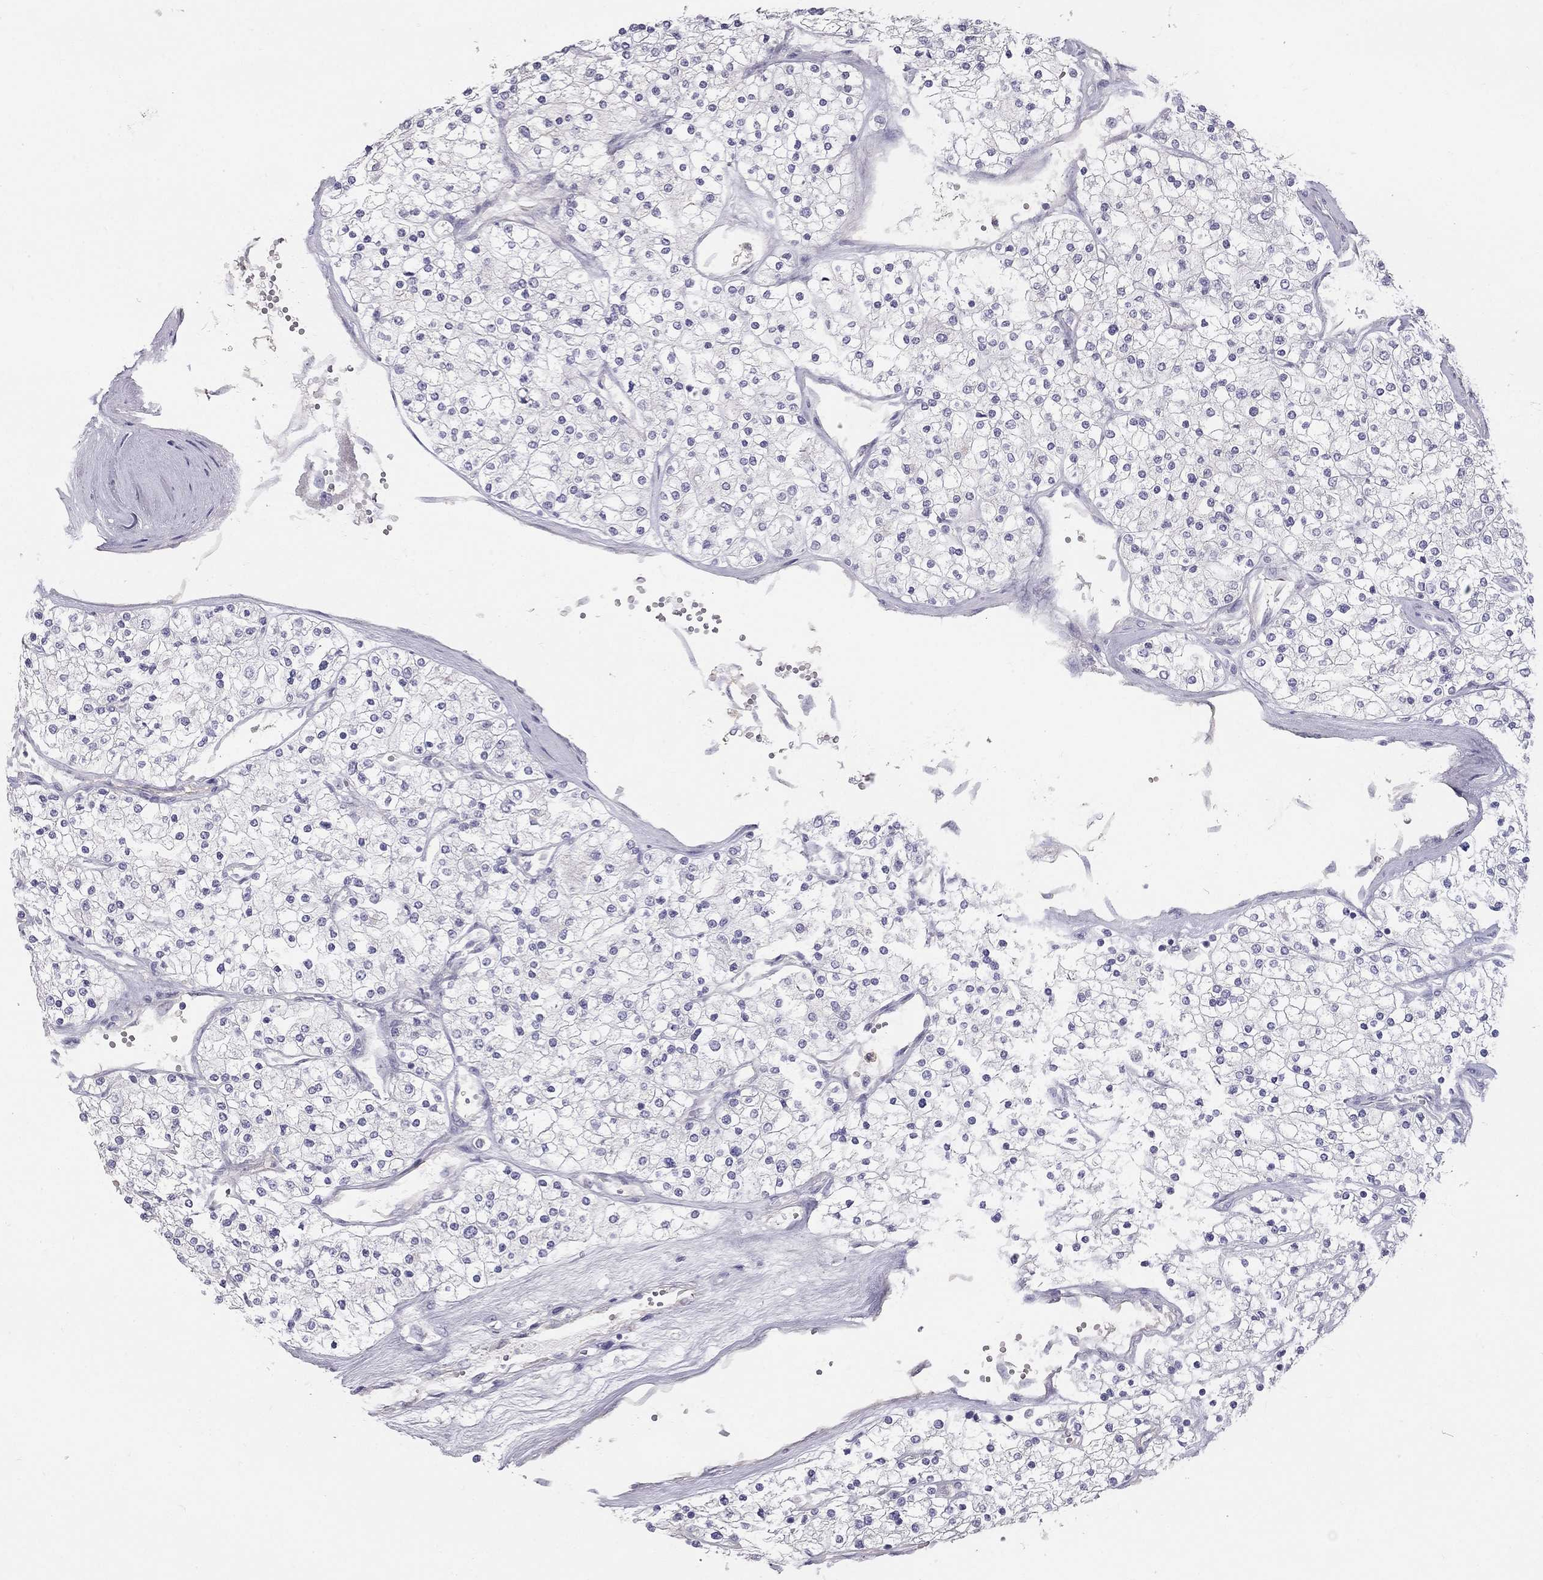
{"staining": {"intensity": "negative", "quantity": "none", "location": "none"}, "tissue": "renal cancer", "cell_type": "Tumor cells", "image_type": "cancer", "snomed": [{"axis": "morphology", "description": "Adenocarcinoma, NOS"}, {"axis": "topography", "description": "Kidney"}], "caption": "The histopathology image demonstrates no significant staining in tumor cells of adenocarcinoma (renal). Nuclei are stained in blue.", "gene": "TDRD6", "patient": {"sex": "male", "age": 80}}